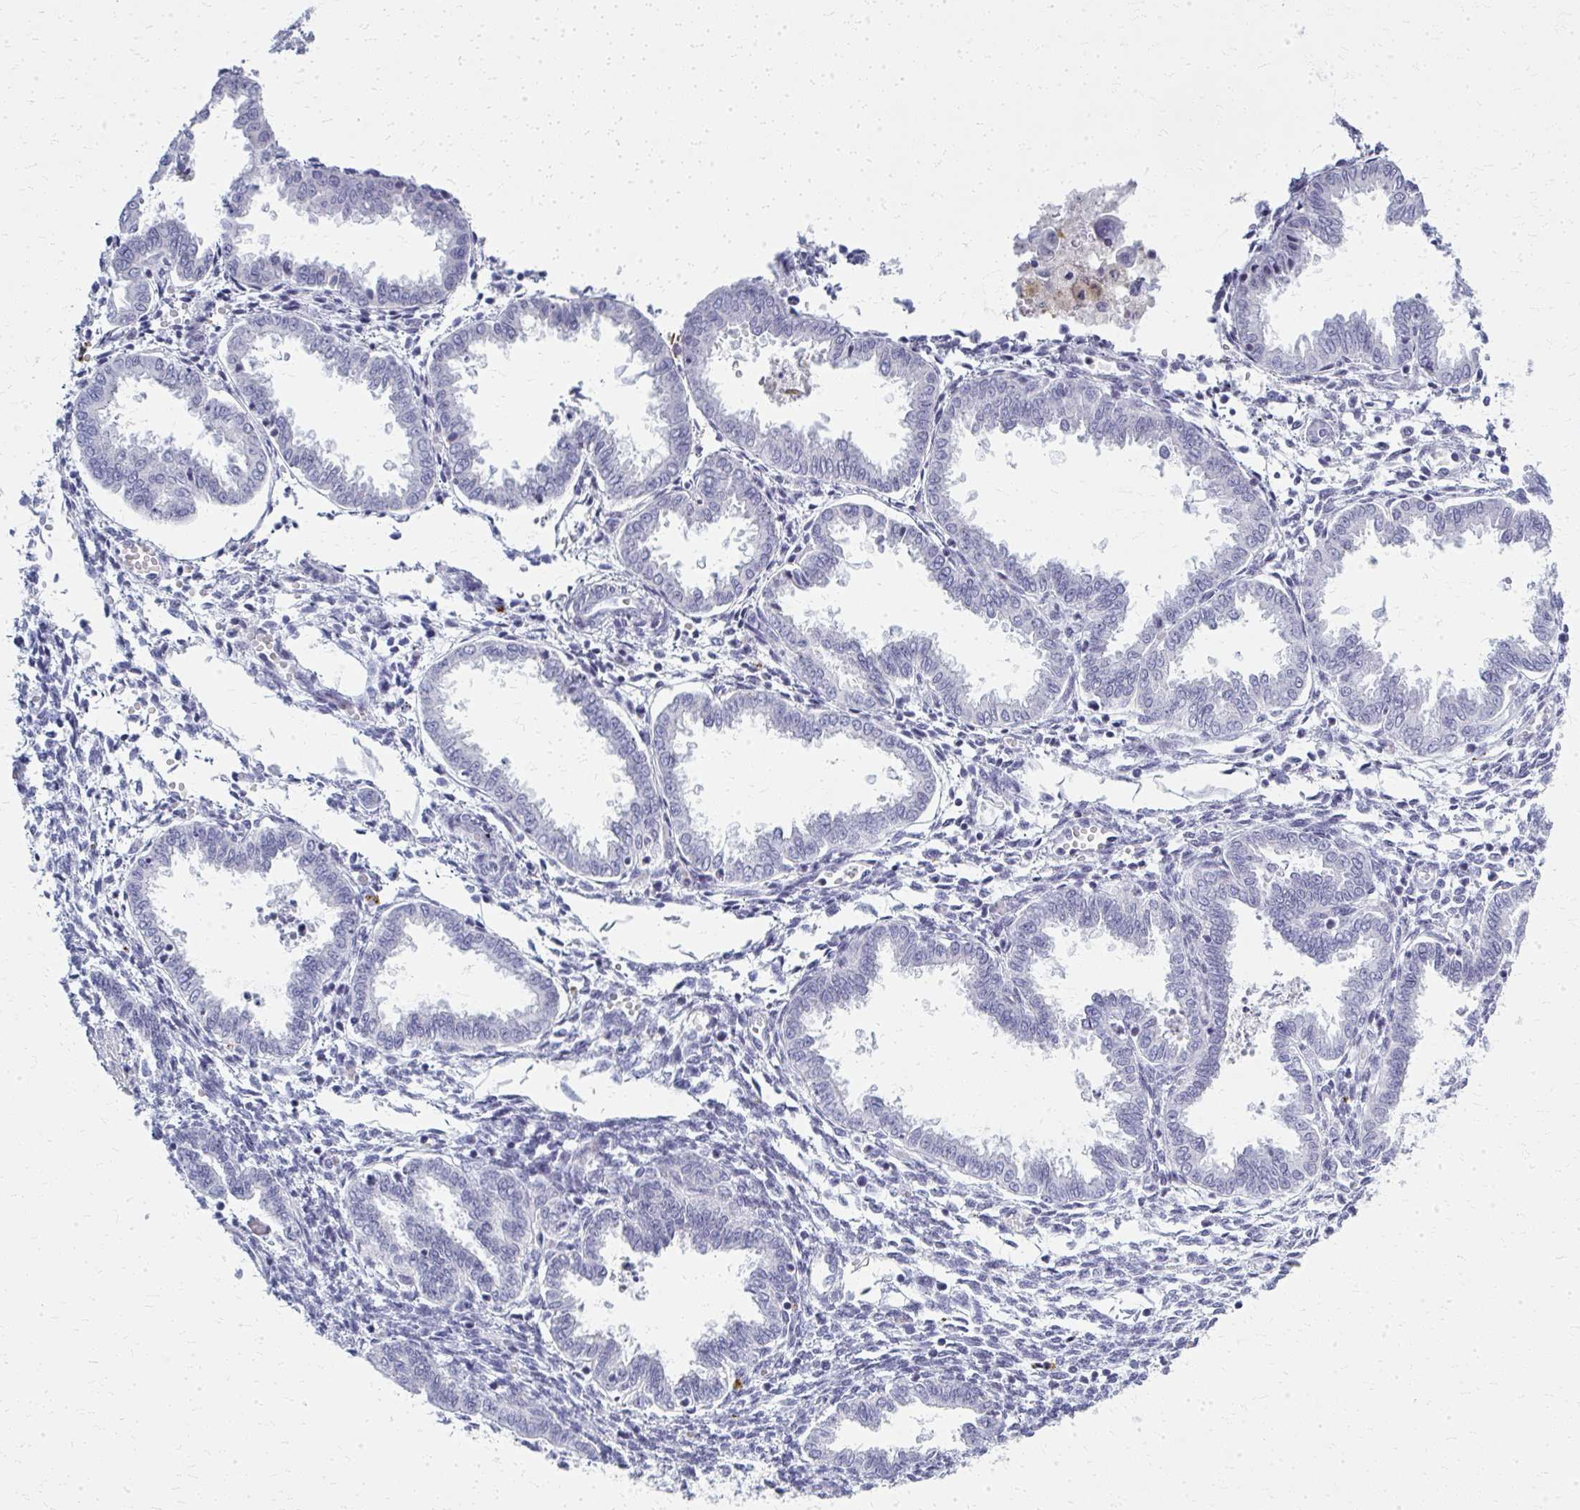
{"staining": {"intensity": "negative", "quantity": "none", "location": "none"}, "tissue": "endometrium", "cell_type": "Cells in endometrial stroma", "image_type": "normal", "snomed": [{"axis": "morphology", "description": "Normal tissue, NOS"}, {"axis": "topography", "description": "Endometrium"}], "caption": "Immunohistochemistry micrograph of benign human endometrium stained for a protein (brown), which shows no expression in cells in endometrial stroma. (DAB immunohistochemistry (IHC) visualized using brightfield microscopy, high magnification).", "gene": "CASQ2", "patient": {"sex": "female", "age": 33}}